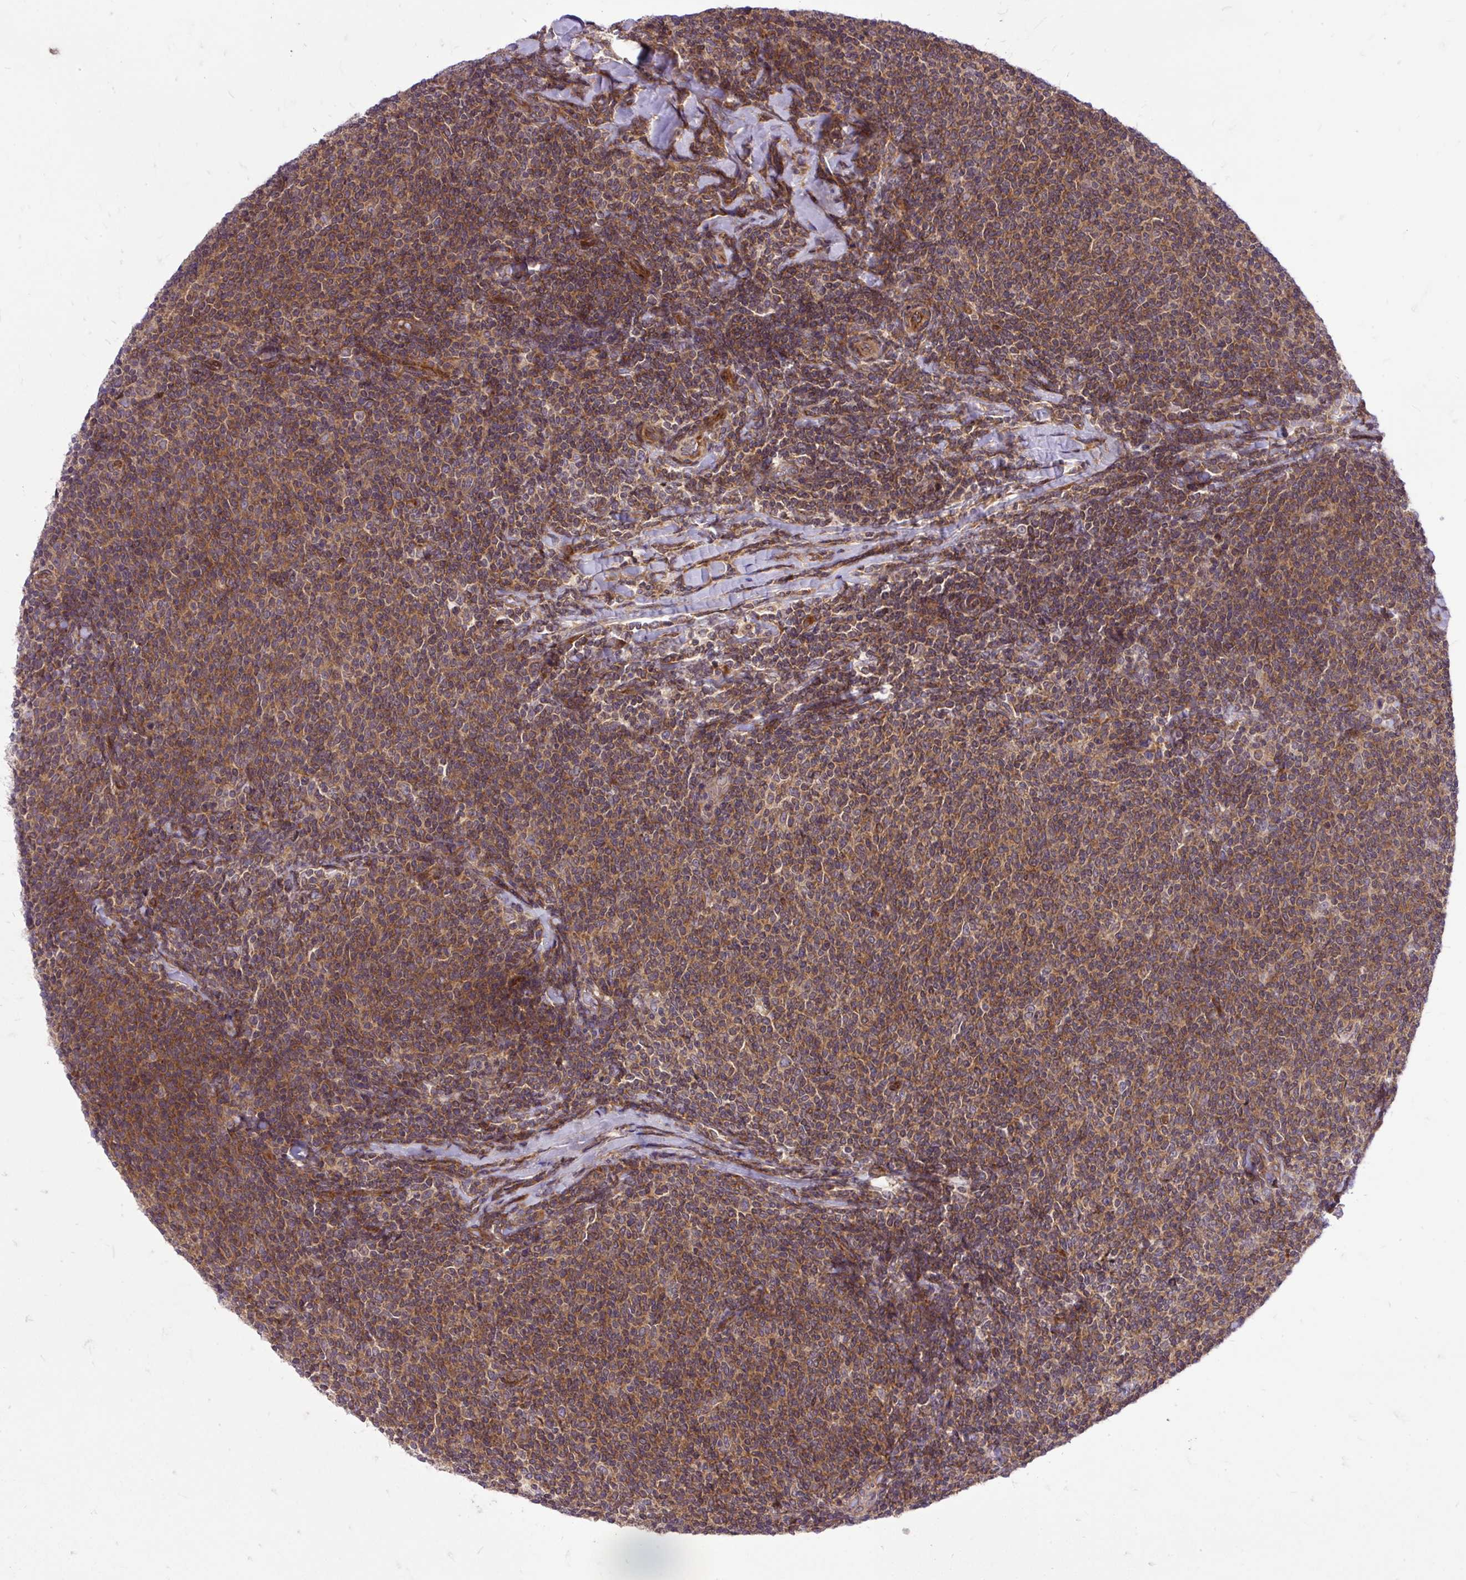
{"staining": {"intensity": "moderate", "quantity": ">75%", "location": "cytoplasmic/membranous"}, "tissue": "lymphoma", "cell_type": "Tumor cells", "image_type": "cancer", "snomed": [{"axis": "morphology", "description": "Malignant lymphoma, non-Hodgkin's type, Low grade"}, {"axis": "topography", "description": "Lymph node"}], "caption": "This histopathology image exhibits IHC staining of human low-grade malignant lymphoma, non-Hodgkin's type, with medium moderate cytoplasmic/membranous staining in approximately >75% of tumor cells.", "gene": "TRIM17", "patient": {"sex": "male", "age": 52}}